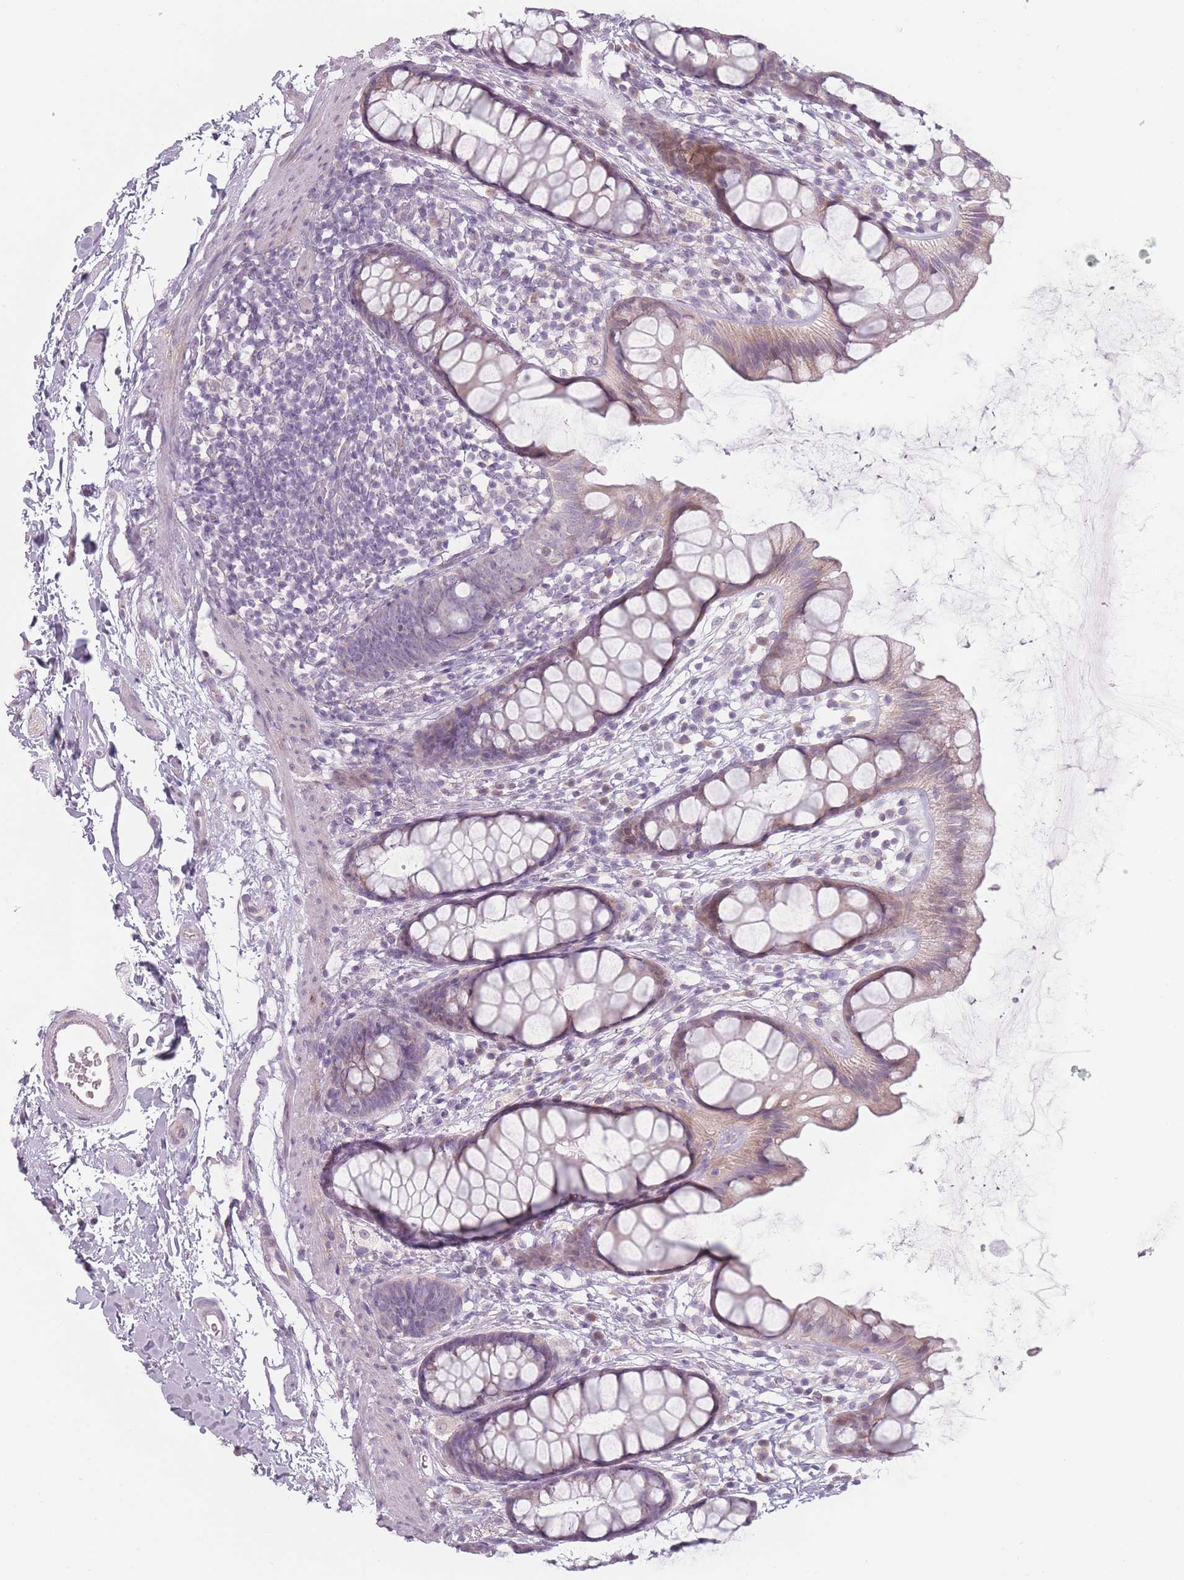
{"staining": {"intensity": "weak", "quantity": "25%-75%", "location": "cytoplasmic/membranous"}, "tissue": "rectum", "cell_type": "Glandular cells", "image_type": "normal", "snomed": [{"axis": "morphology", "description": "Normal tissue, NOS"}, {"axis": "topography", "description": "Rectum"}], "caption": "Normal rectum exhibits weak cytoplasmic/membranous positivity in about 25%-75% of glandular cells Using DAB (brown) and hematoxylin (blue) stains, captured at high magnification using brightfield microscopy..", "gene": "RASL10B", "patient": {"sex": "female", "age": 65}}